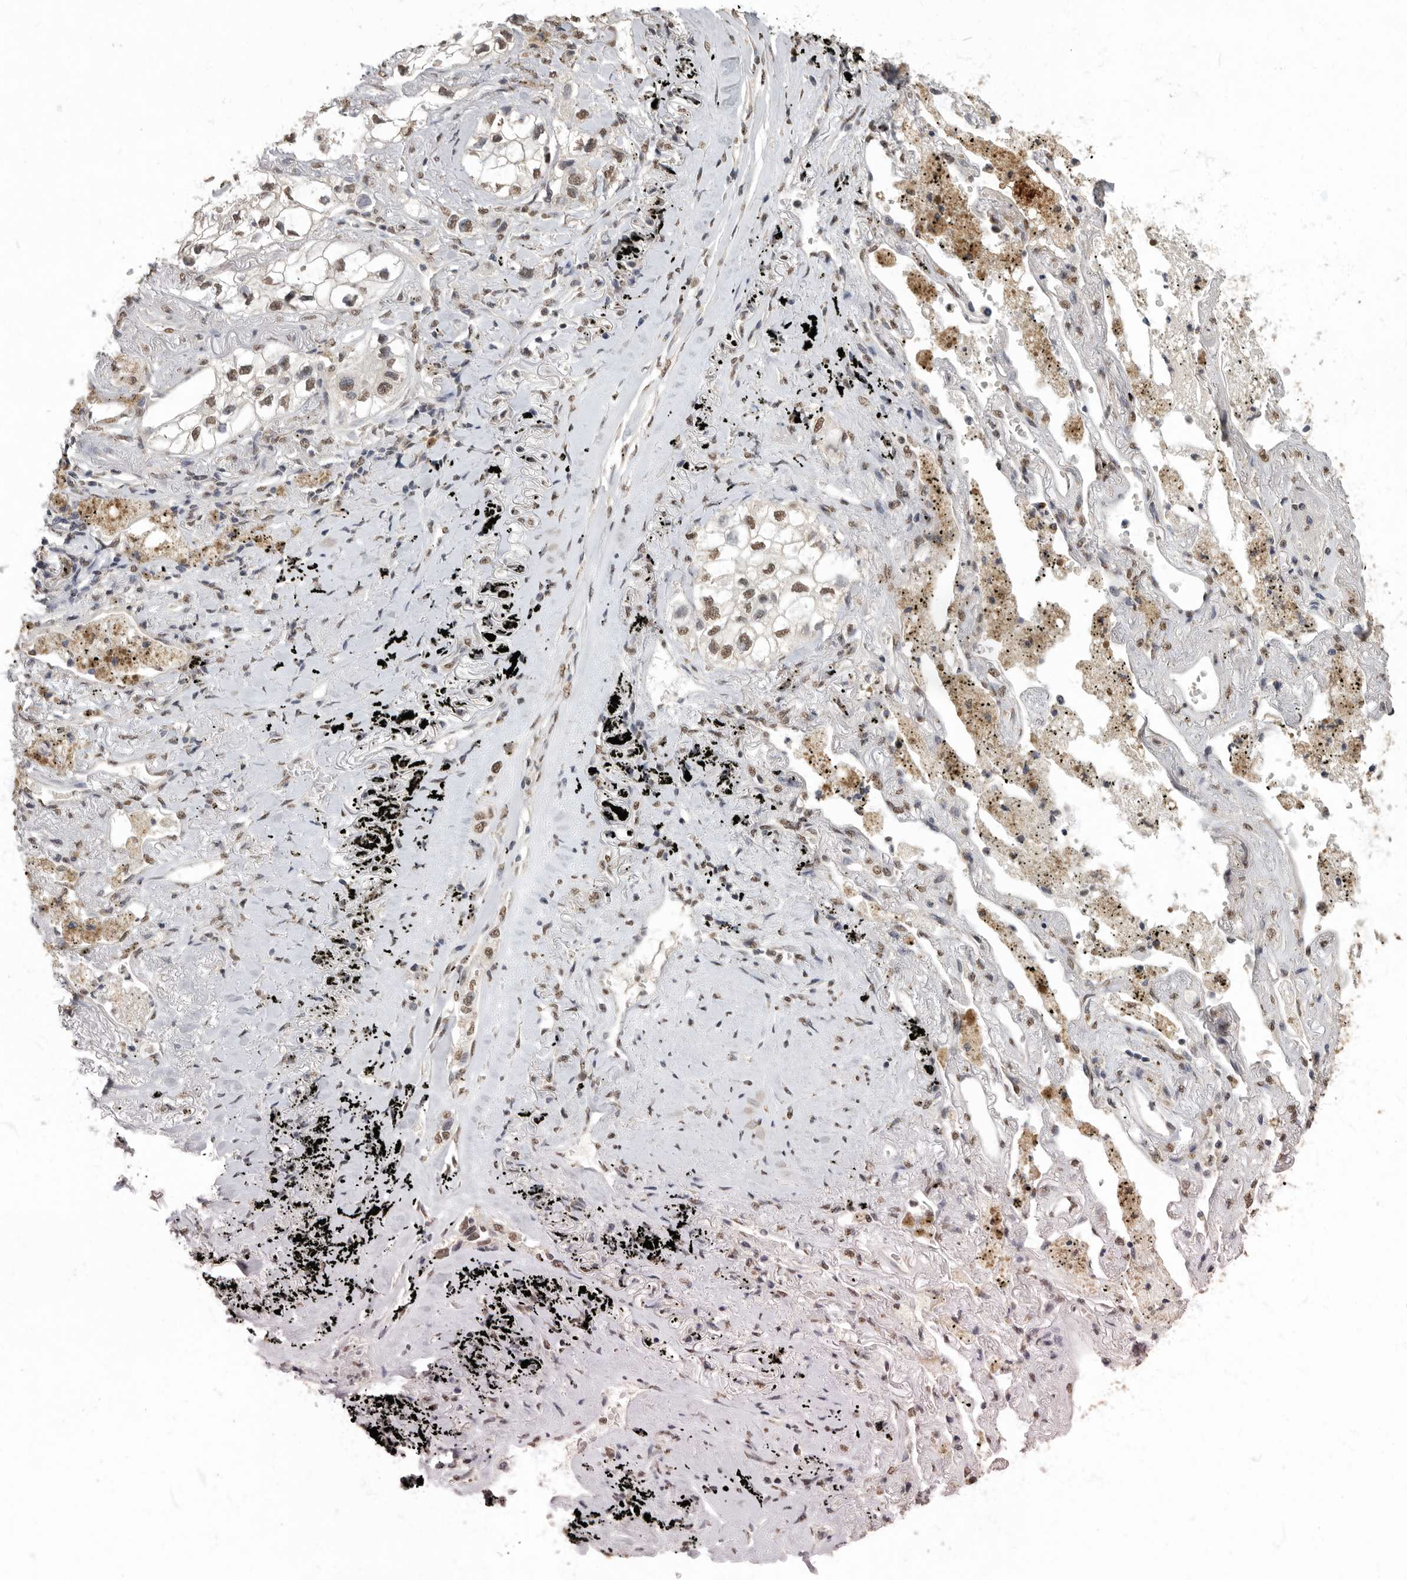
{"staining": {"intensity": "weak", "quantity": ">75%", "location": "nuclear"}, "tissue": "lung cancer", "cell_type": "Tumor cells", "image_type": "cancer", "snomed": [{"axis": "morphology", "description": "Adenocarcinoma, NOS"}, {"axis": "topography", "description": "Lung"}], "caption": "A brown stain labels weak nuclear expression of a protein in human lung cancer tumor cells.", "gene": "NBL1", "patient": {"sex": "male", "age": 63}}